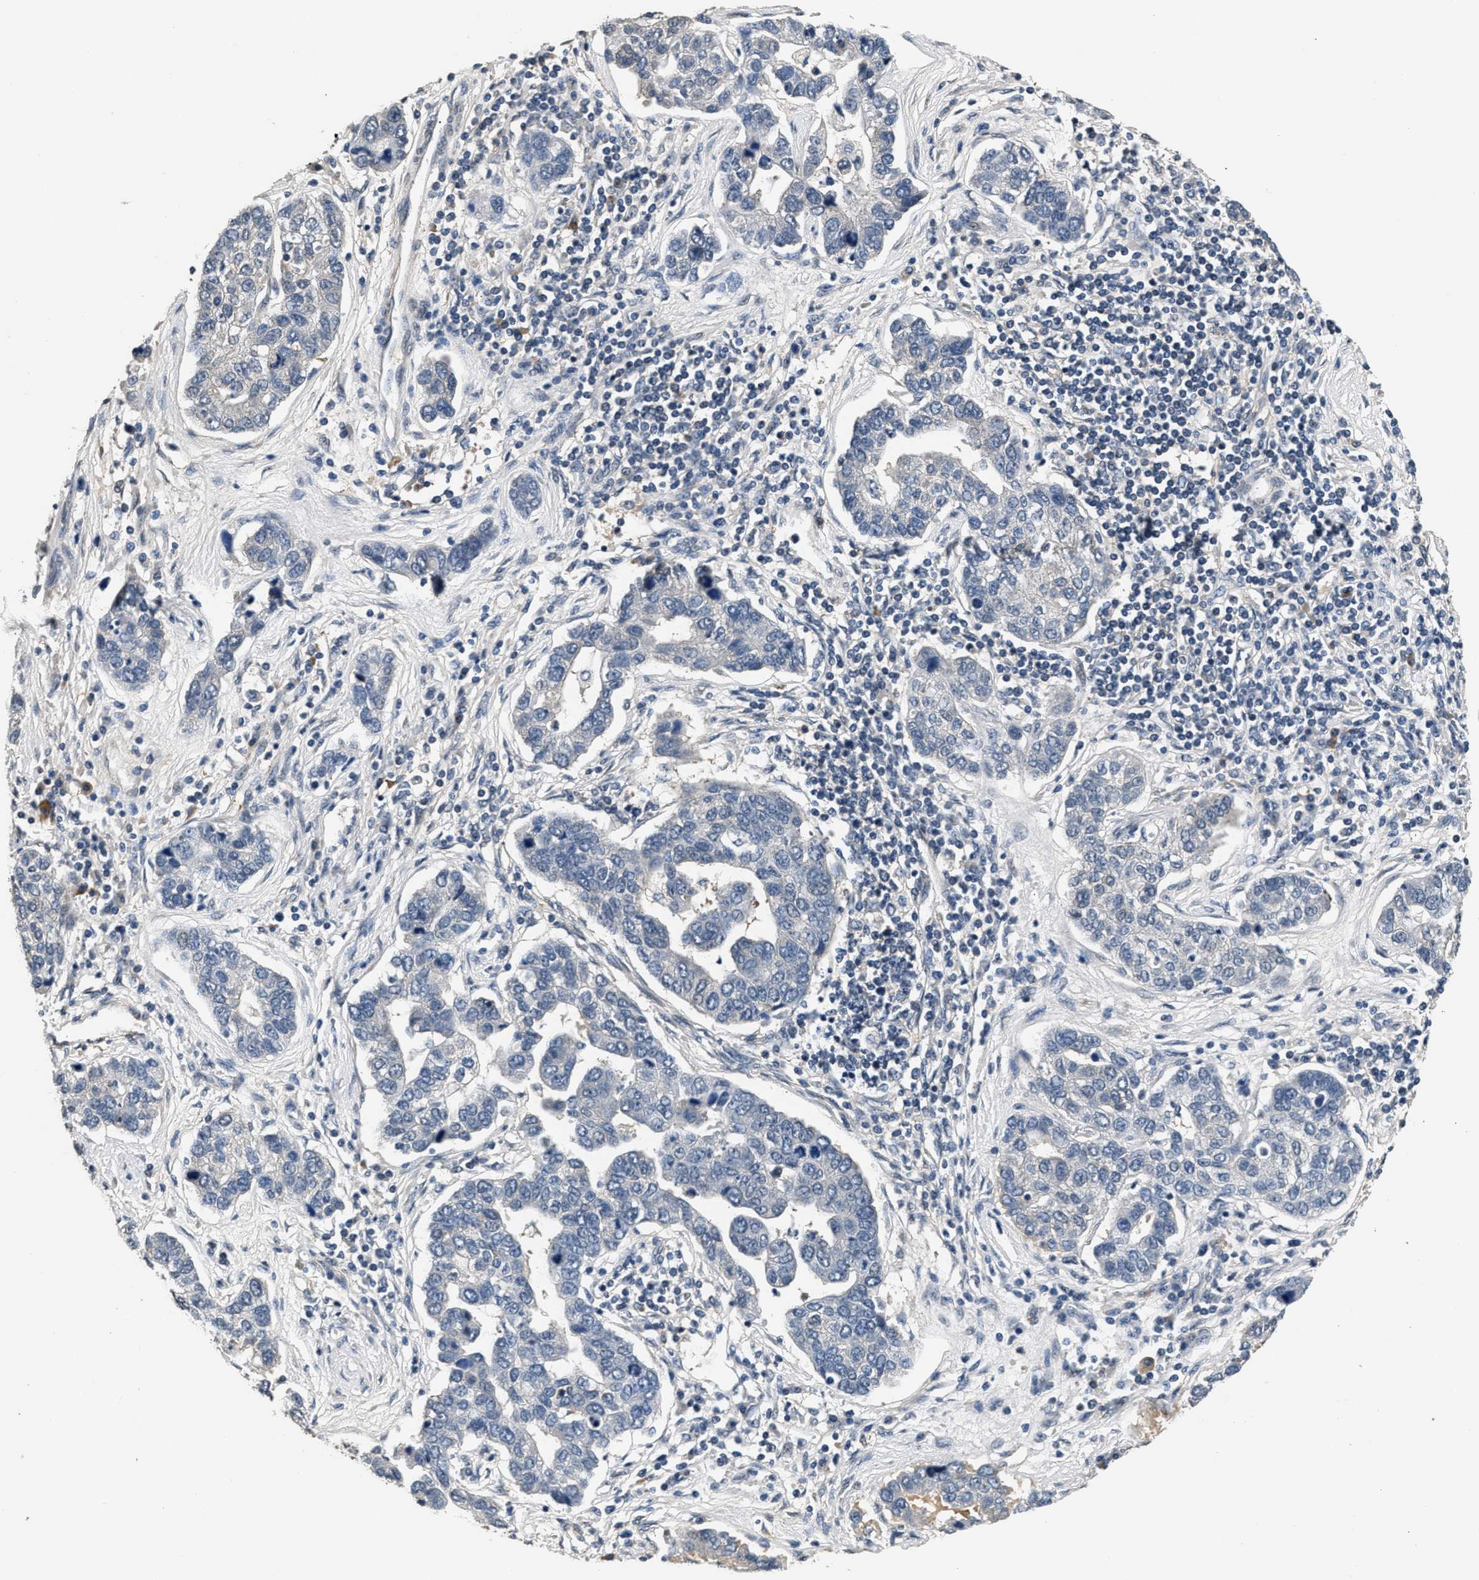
{"staining": {"intensity": "negative", "quantity": "none", "location": "none"}, "tissue": "pancreatic cancer", "cell_type": "Tumor cells", "image_type": "cancer", "snomed": [{"axis": "morphology", "description": "Adenocarcinoma, NOS"}, {"axis": "topography", "description": "Pancreas"}], "caption": "Immunohistochemistry histopathology image of neoplastic tissue: human adenocarcinoma (pancreatic) stained with DAB exhibits no significant protein positivity in tumor cells.", "gene": "RBM33", "patient": {"sex": "female", "age": 61}}